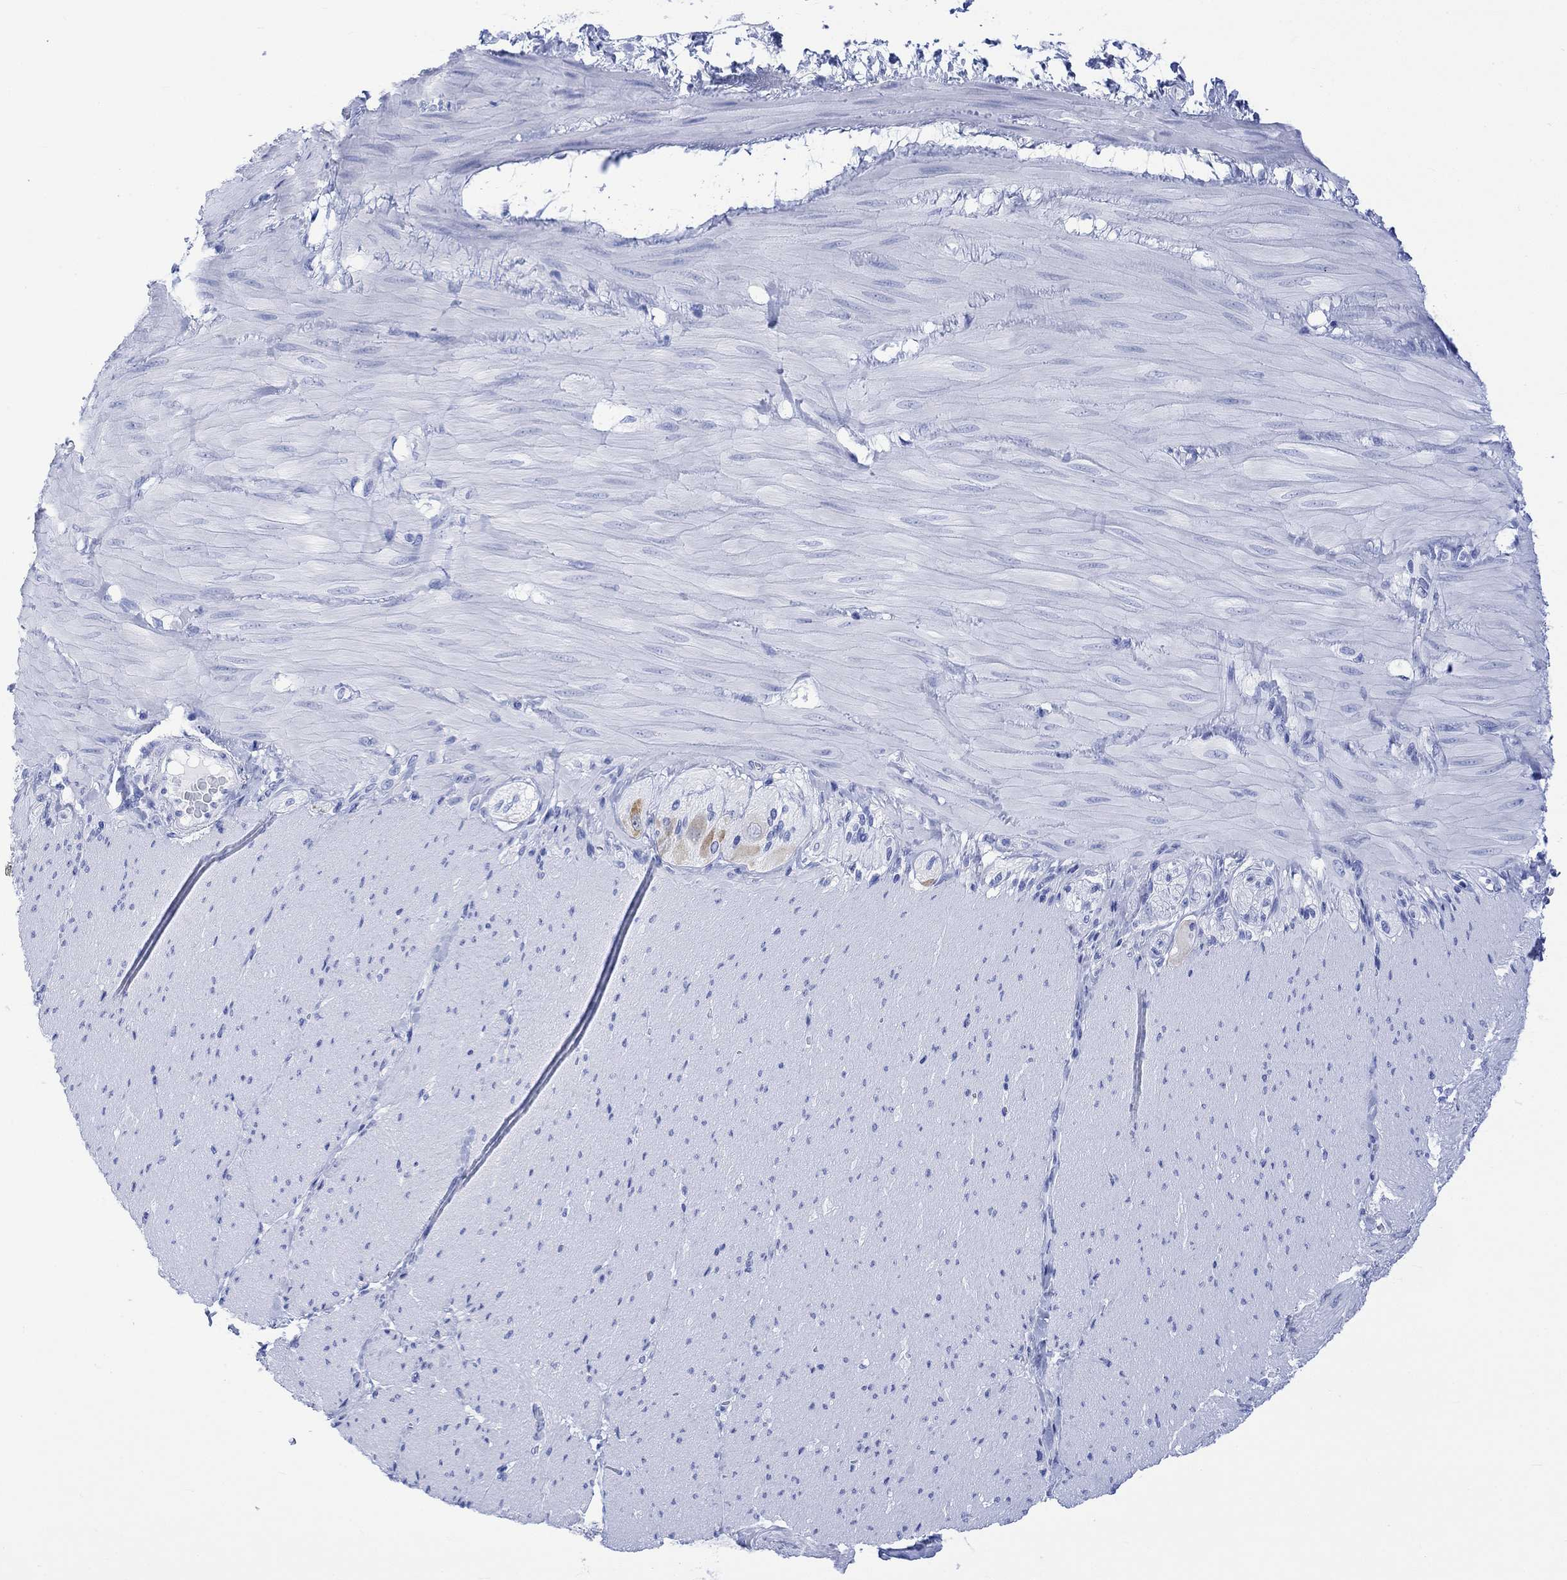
{"staining": {"intensity": "negative", "quantity": "none", "location": "none"}, "tissue": "adipose tissue", "cell_type": "Adipocytes", "image_type": "normal", "snomed": [{"axis": "morphology", "description": "Normal tissue, NOS"}, {"axis": "topography", "description": "Smooth muscle"}, {"axis": "topography", "description": "Duodenum"}, {"axis": "topography", "description": "Peripheral nerve tissue"}], "caption": "Immunohistochemistry (IHC) of benign adipose tissue shows no expression in adipocytes.", "gene": "CELF4", "patient": {"sex": "female", "age": 61}}